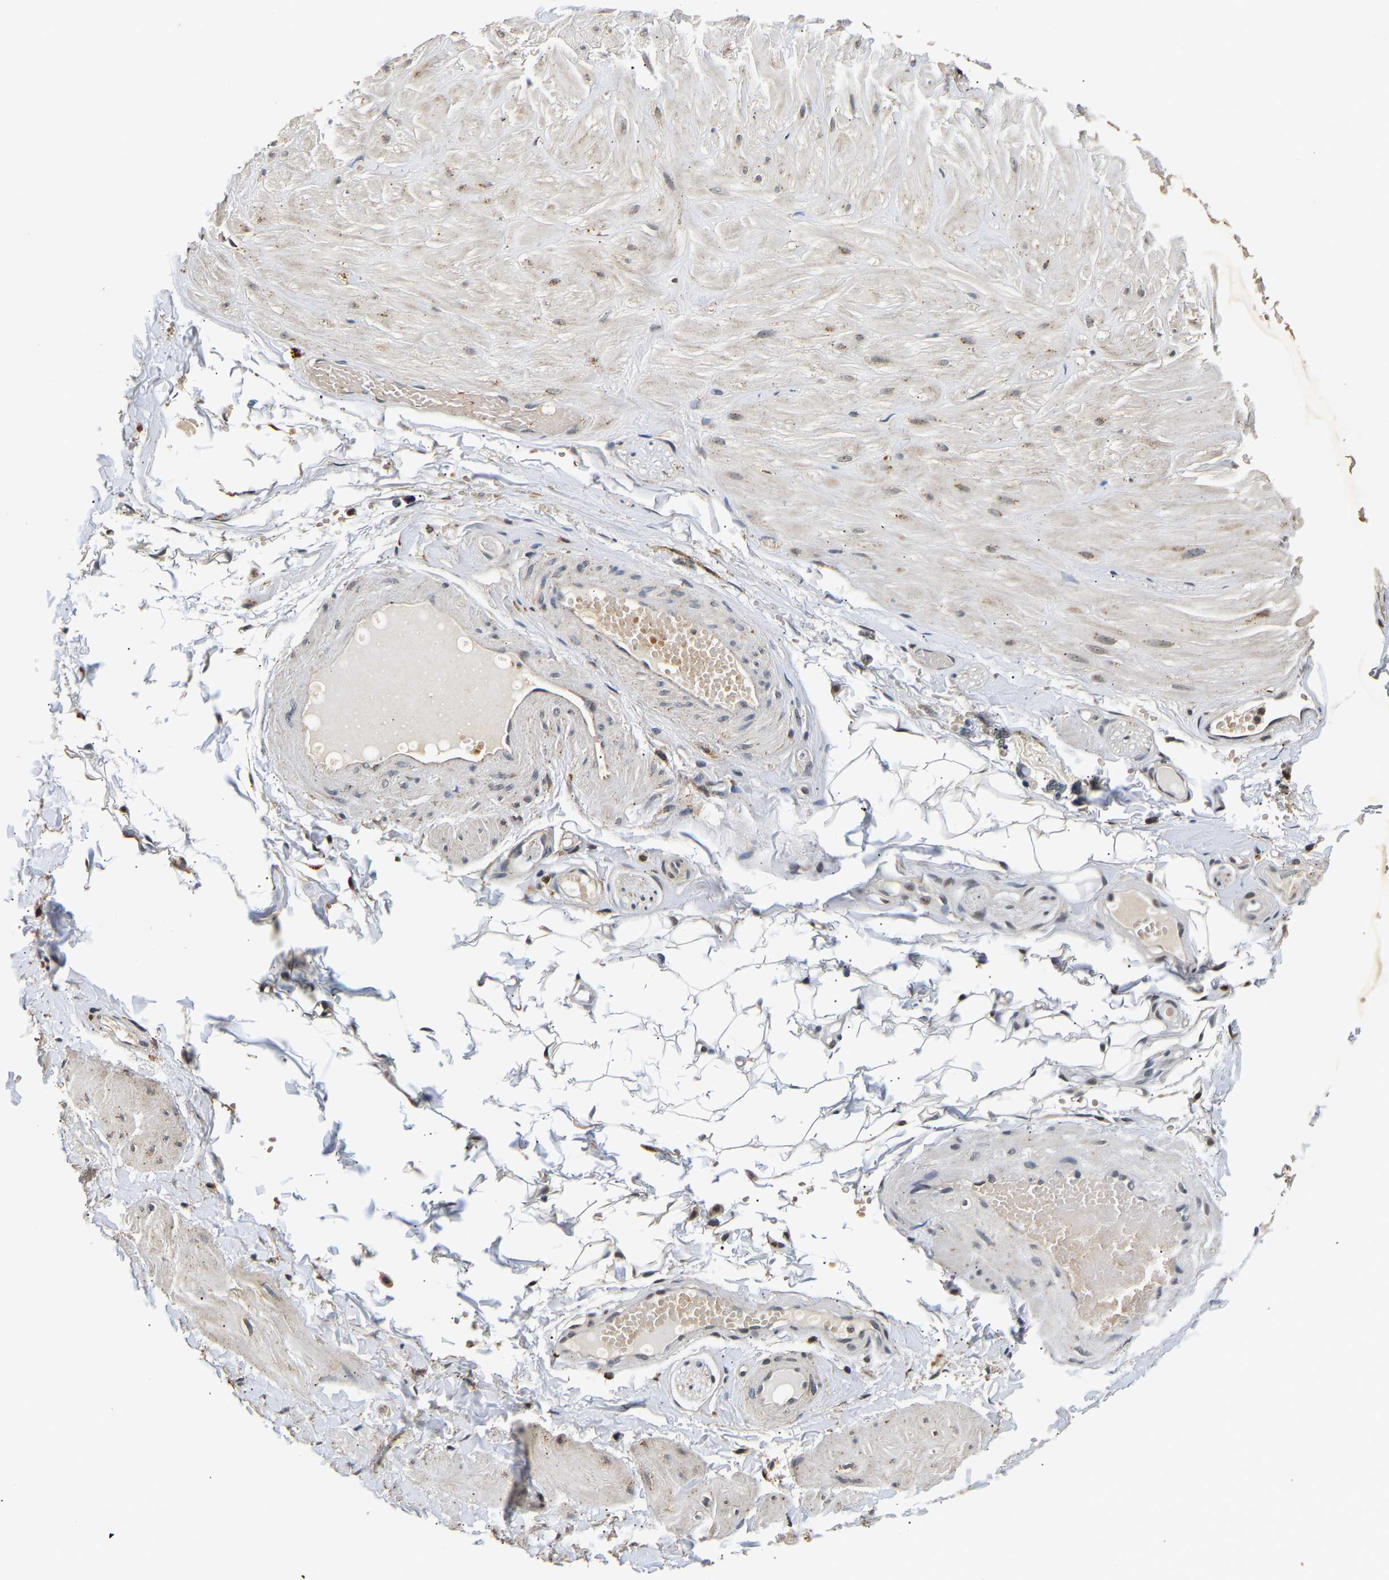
{"staining": {"intensity": "weak", "quantity": ">75%", "location": "cytoplasmic/membranous"}, "tissue": "adipose tissue", "cell_type": "Adipocytes", "image_type": "normal", "snomed": [{"axis": "morphology", "description": "Normal tissue, NOS"}, {"axis": "topography", "description": "Adipose tissue"}, {"axis": "topography", "description": "Vascular tissue"}, {"axis": "topography", "description": "Peripheral nerve tissue"}], "caption": "Protein expression analysis of unremarkable human adipose tissue reveals weak cytoplasmic/membranous staining in about >75% of adipocytes.", "gene": "SMU1", "patient": {"sex": "male", "age": 25}}